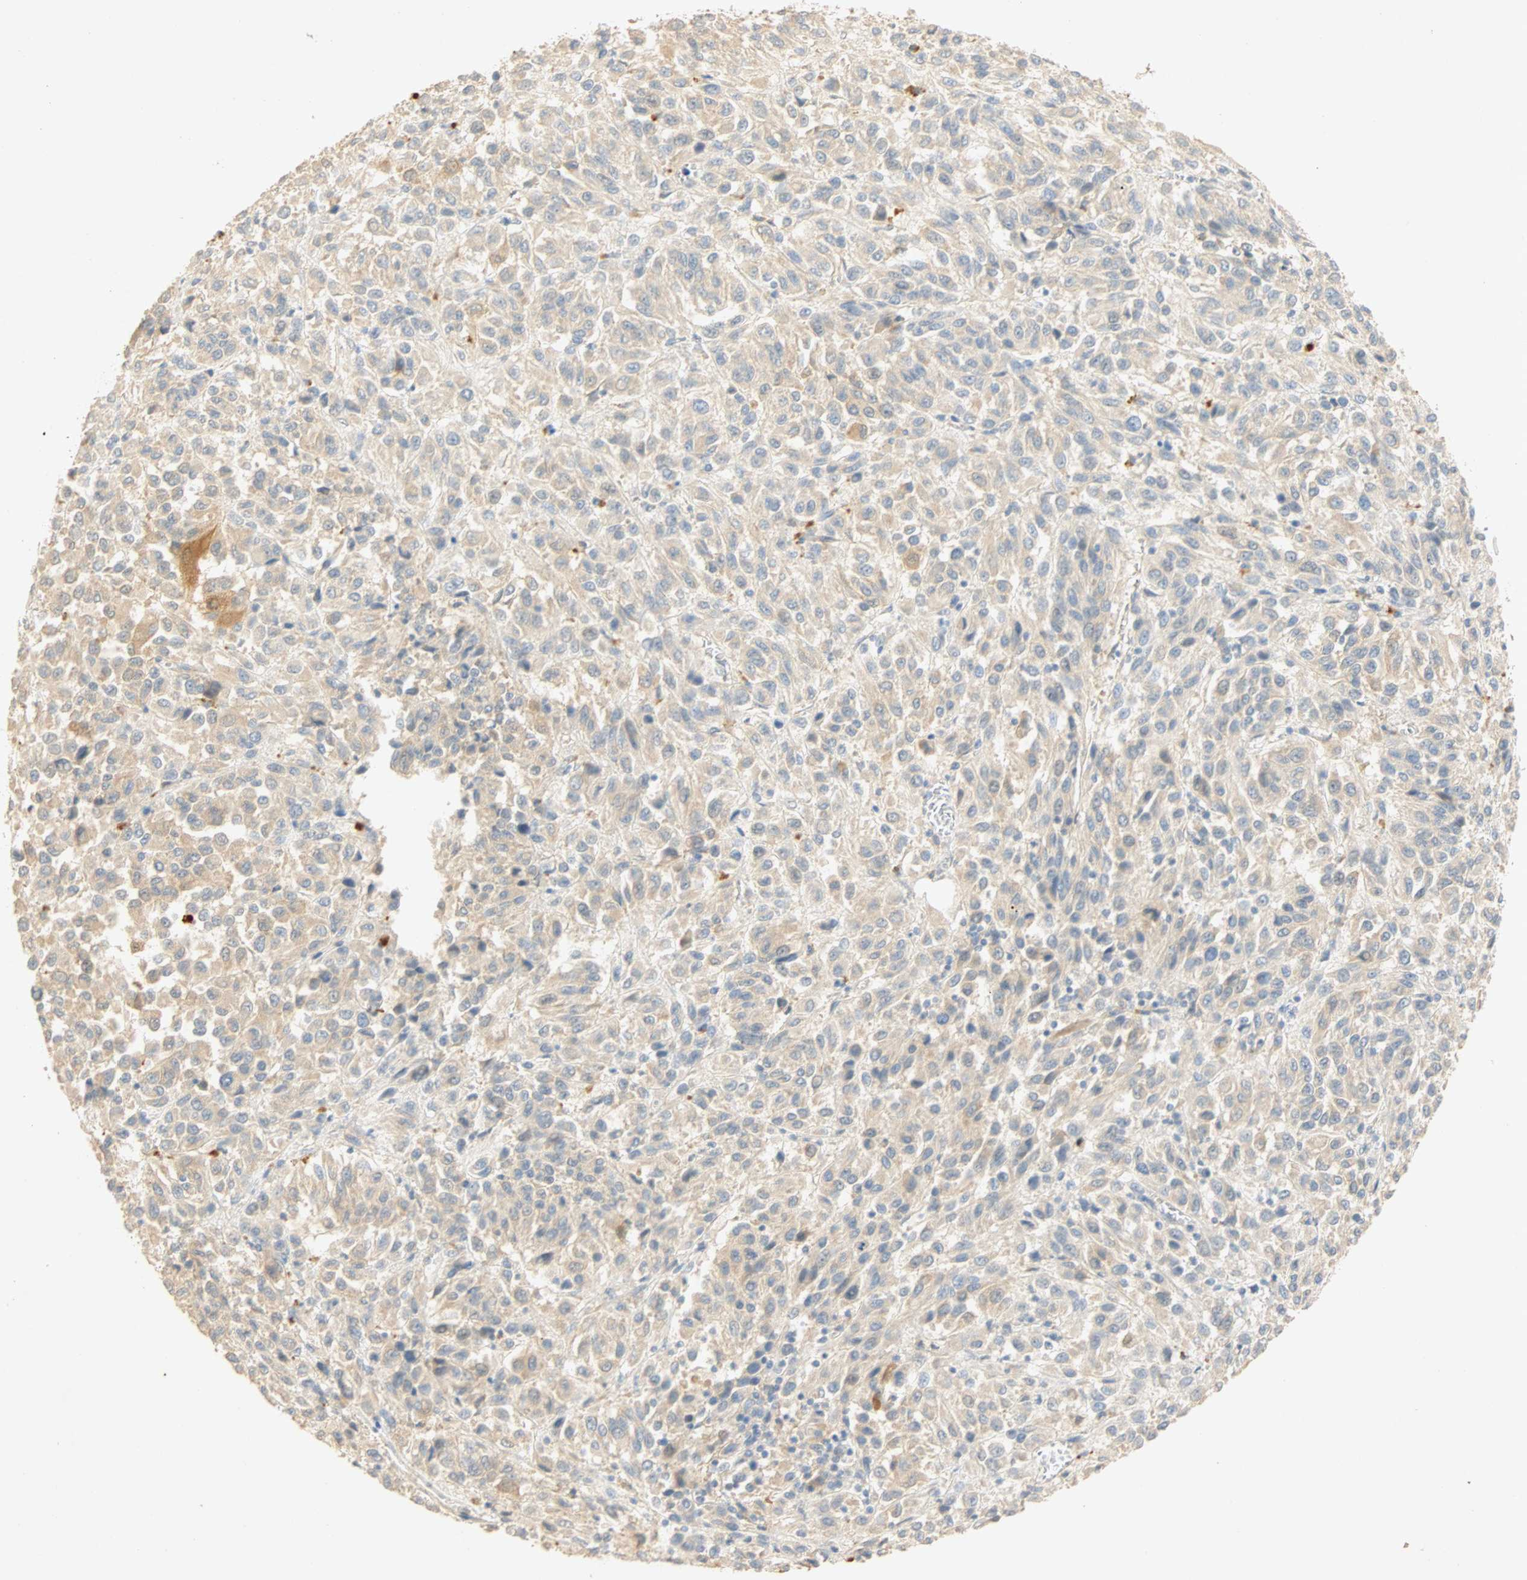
{"staining": {"intensity": "weak", "quantity": "25%-75%", "location": "cytoplasmic/membranous"}, "tissue": "melanoma", "cell_type": "Tumor cells", "image_type": "cancer", "snomed": [{"axis": "morphology", "description": "Malignant melanoma, Metastatic site"}, {"axis": "topography", "description": "Lung"}], "caption": "This is a micrograph of IHC staining of melanoma, which shows weak staining in the cytoplasmic/membranous of tumor cells.", "gene": "SELENBP1", "patient": {"sex": "male", "age": 64}}